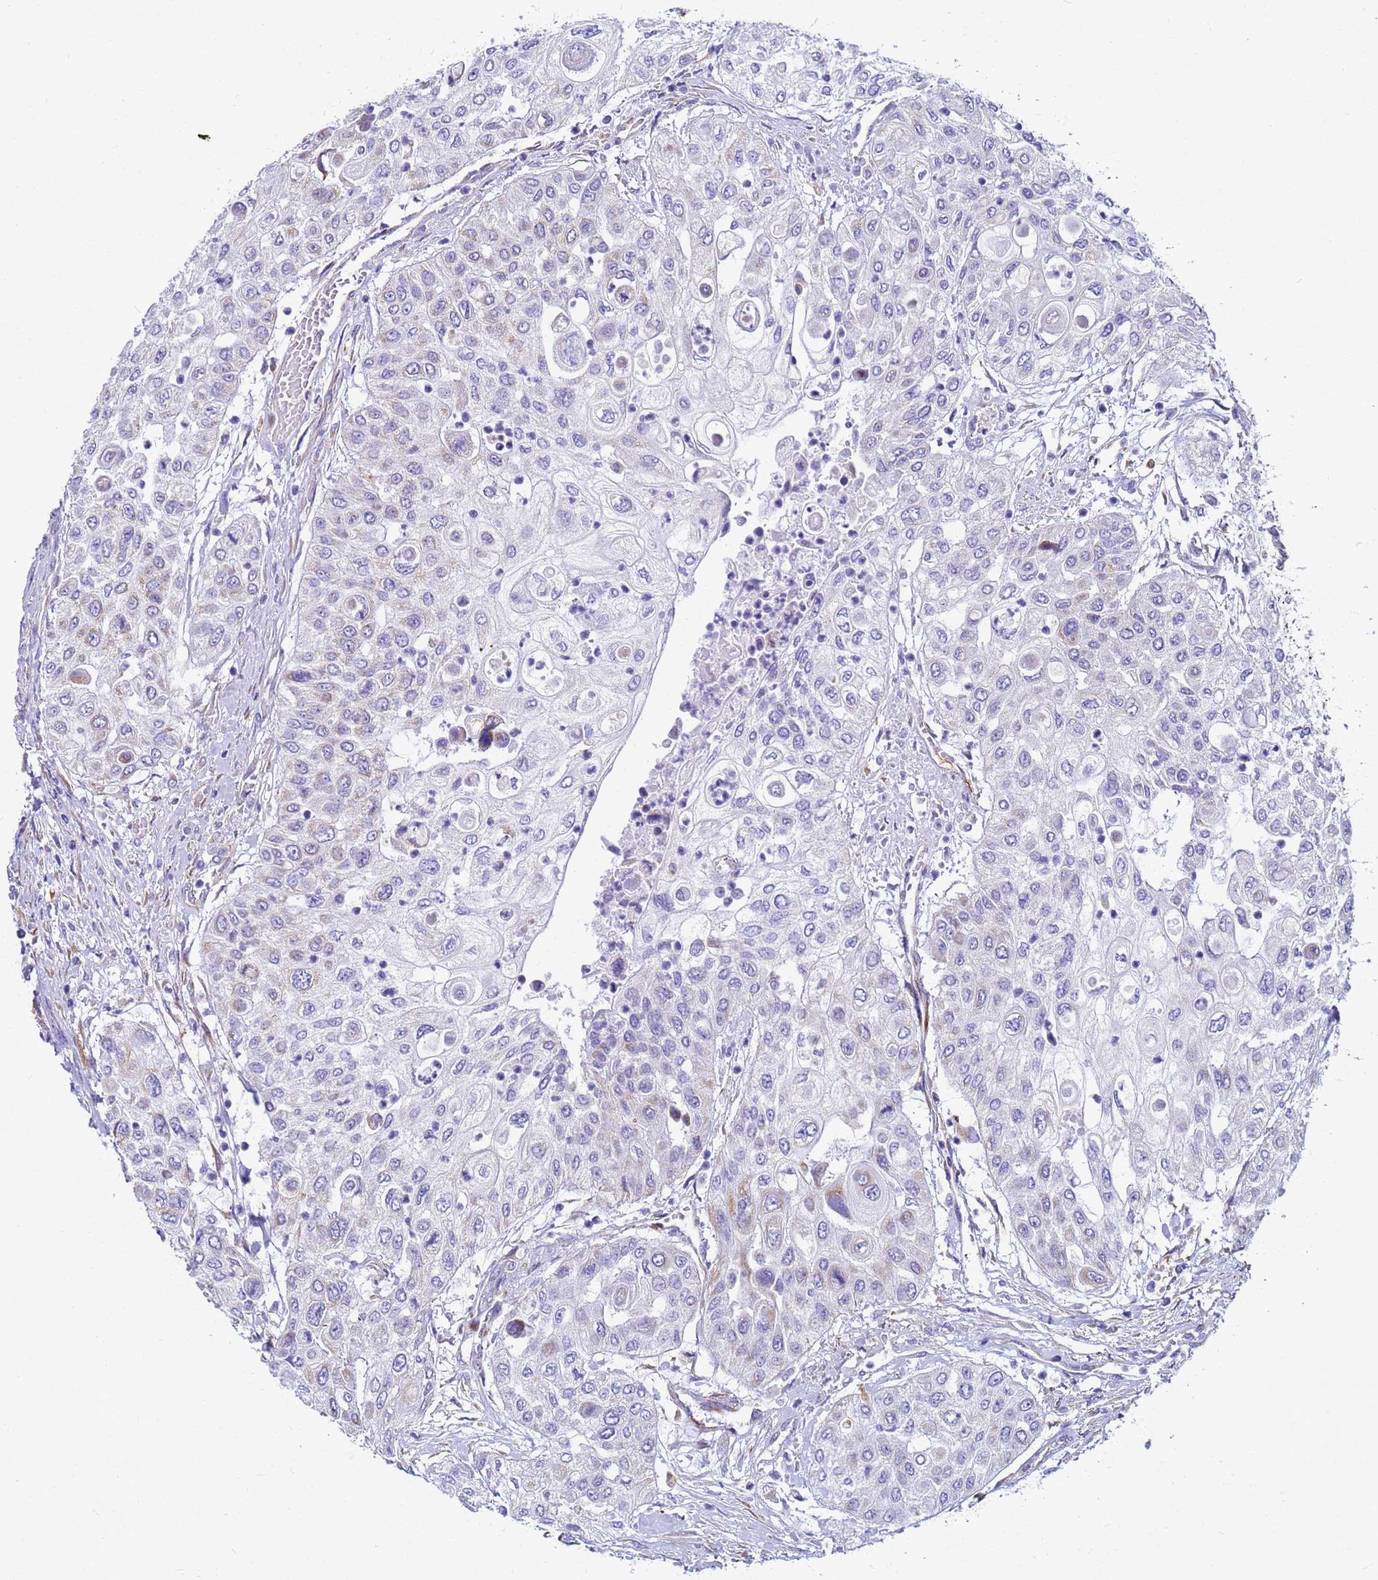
{"staining": {"intensity": "negative", "quantity": "none", "location": "none"}, "tissue": "urothelial cancer", "cell_type": "Tumor cells", "image_type": "cancer", "snomed": [{"axis": "morphology", "description": "Urothelial carcinoma, High grade"}, {"axis": "topography", "description": "Urinary bladder"}], "caption": "Tumor cells are negative for brown protein staining in urothelial cancer.", "gene": "UBXN2B", "patient": {"sex": "female", "age": 79}}